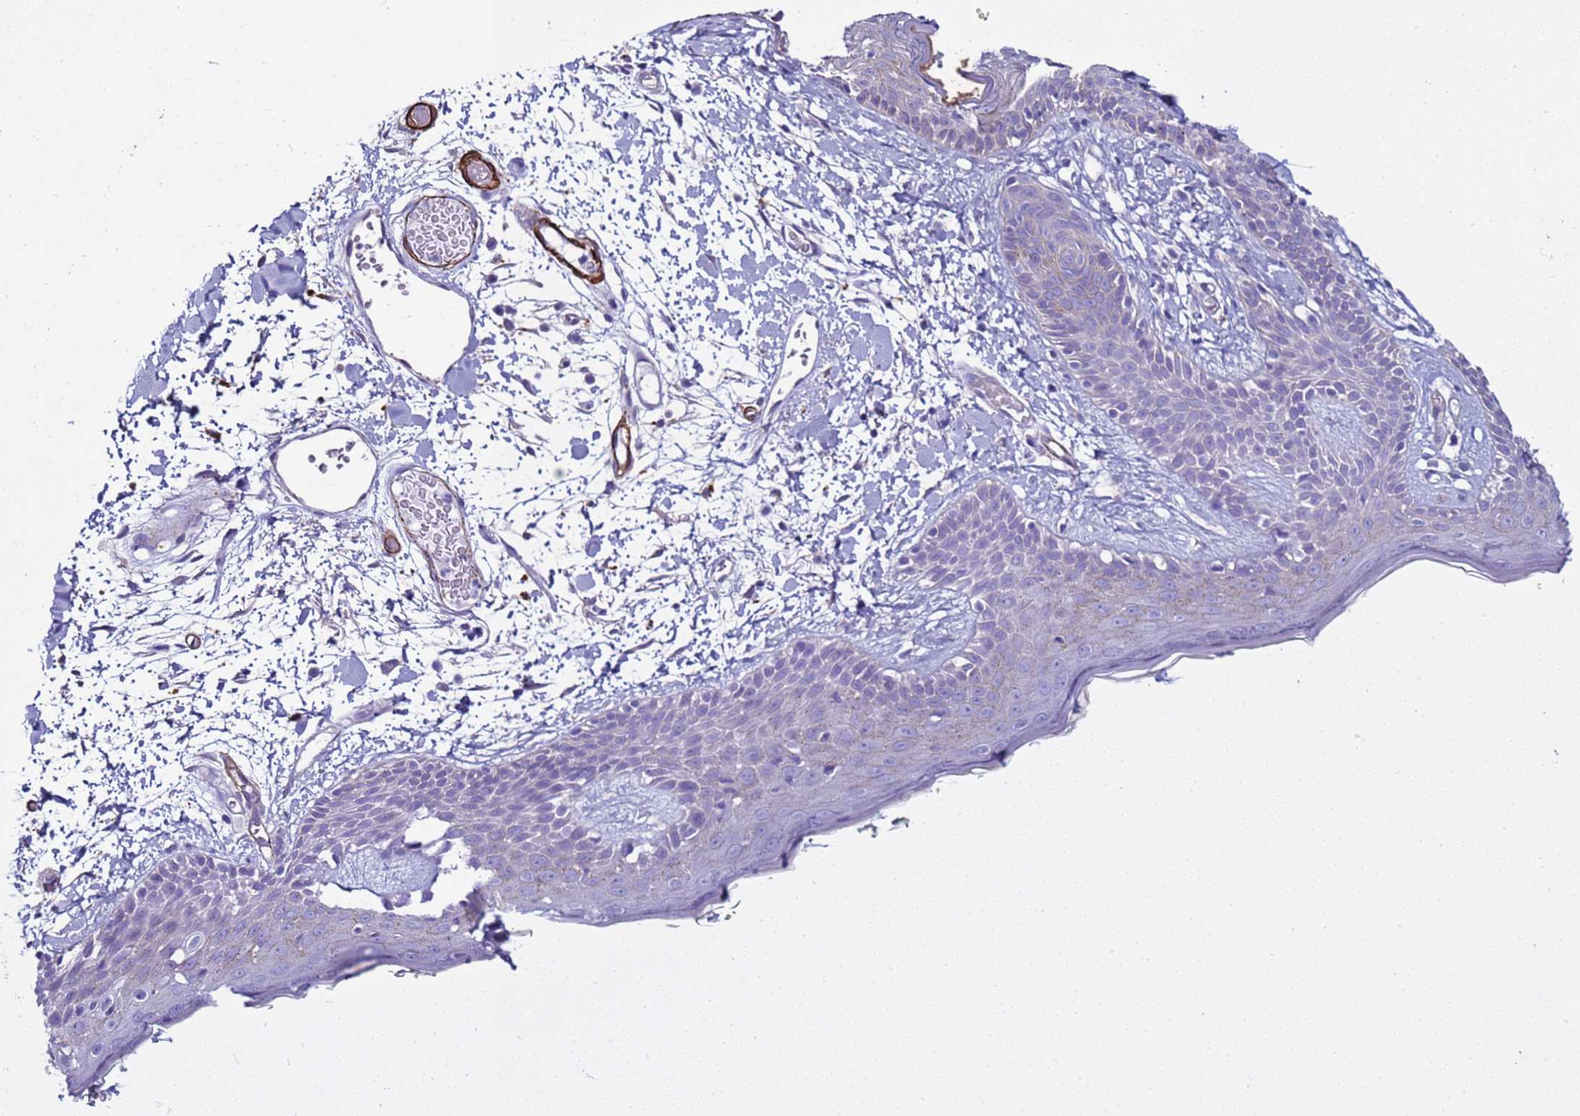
{"staining": {"intensity": "negative", "quantity": "none", "location": "none"}, "tissue": "skin", "cell_type": "Fibroblasts", "image_type": "normal", "snomed": [{"axis": "morphology", "description": "Normal tissue, NOS"}, {"axis": "topography", "description": "Skin"}], "caption": "This photomicrograph is of normal skin stained with immunohistochemistry (IHC) to label a protein in brown with the nuclei are counter-stained blue. There is no staining in fibroblasts.", "gene": "RABL2A", "patient": {"sex": "male", "age": 79}}